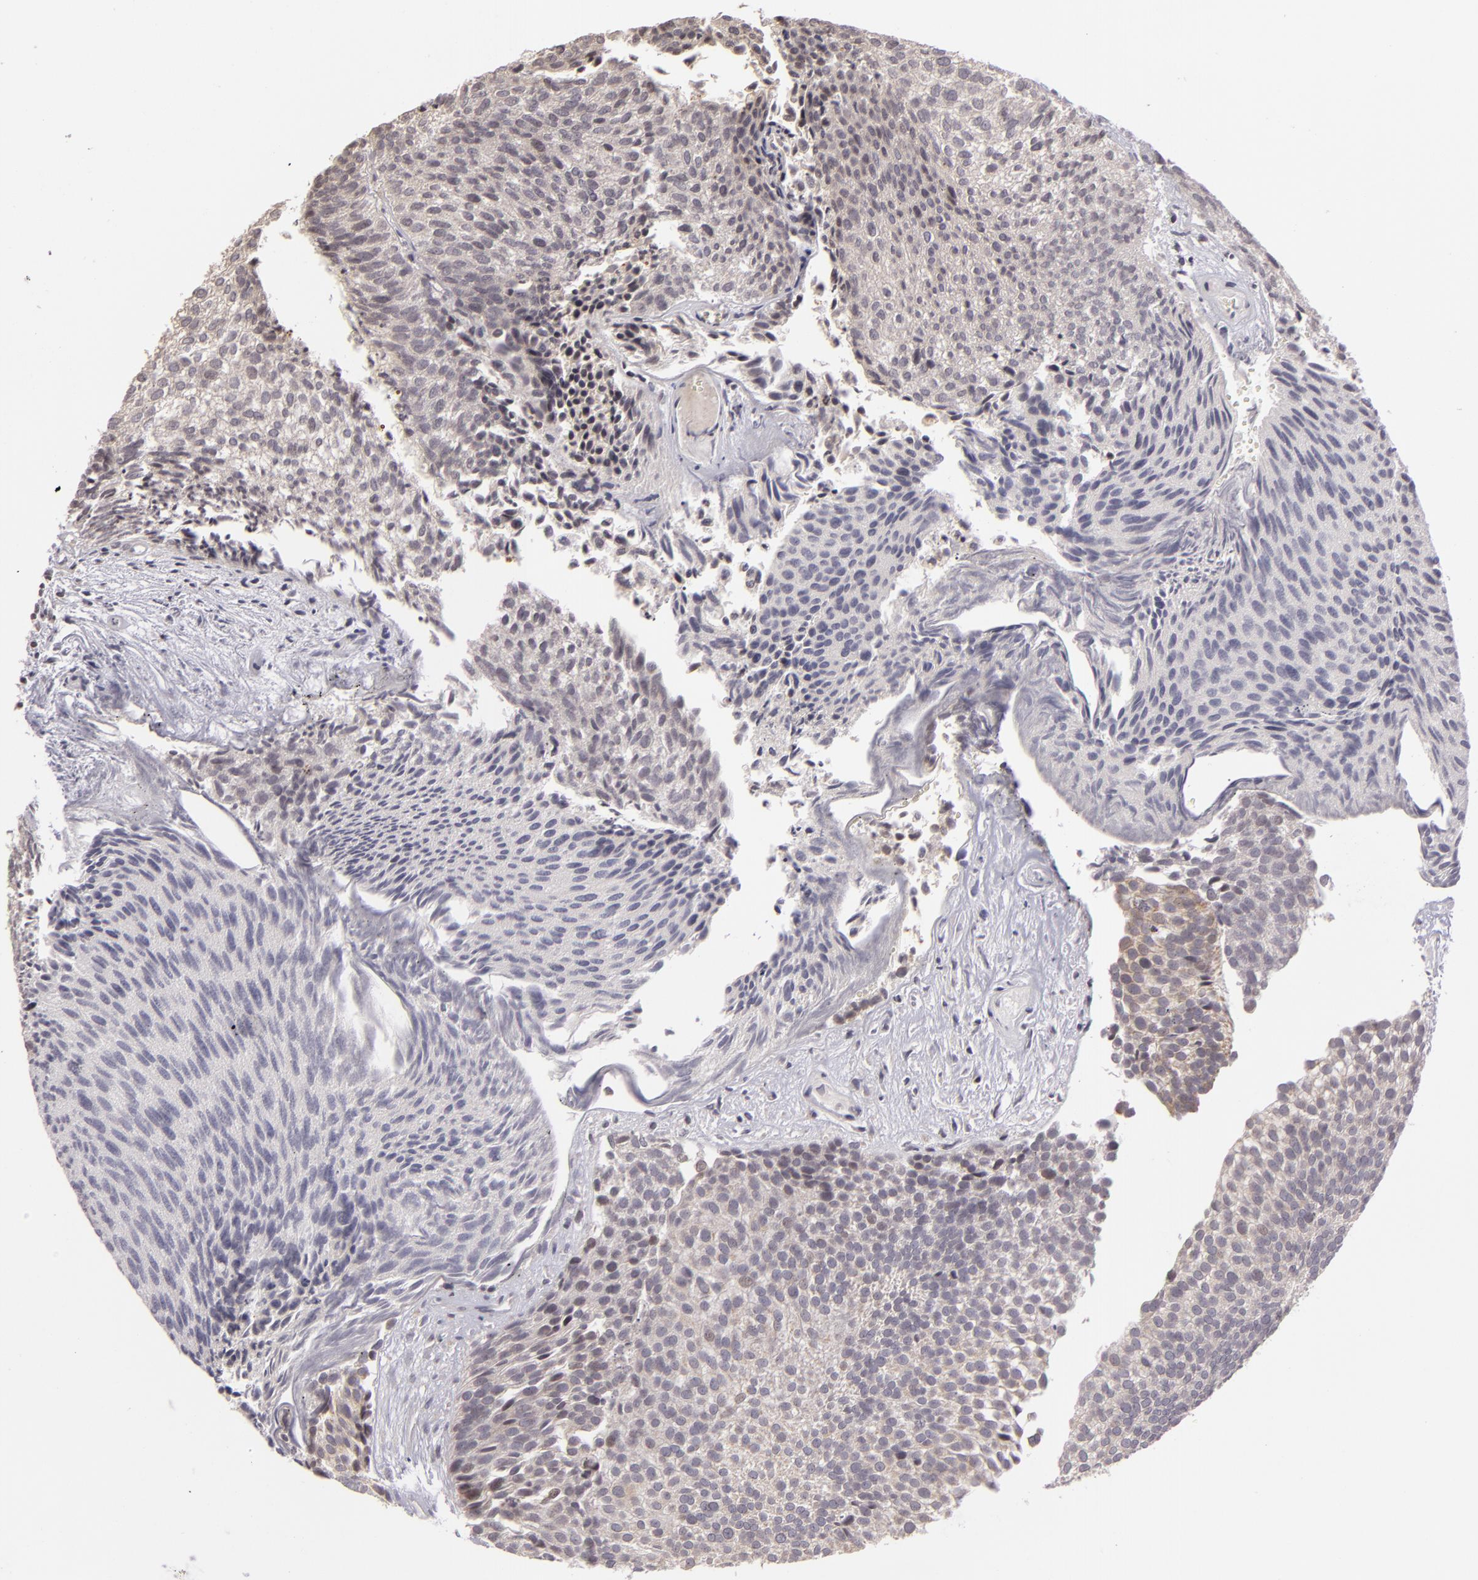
{"staining": {"intensity": "negative", "quantity": "none", "location": "none"}, "tissue": "urothelial cancer", "cell_type": "Tumor cells", "image_type": "cancer", "snomed": [{"axis": "morphology", "description": "Urothelial carcinoma, Low grade"}, {"axis": "topography", "description": "Urinary bladder"}], "caption": "The micrograph reveals no staining of tumor cells in low-grade urothelial carcinoma.", "gene": "AKAP6", "patient": {"sex": "male", "age": 84}}